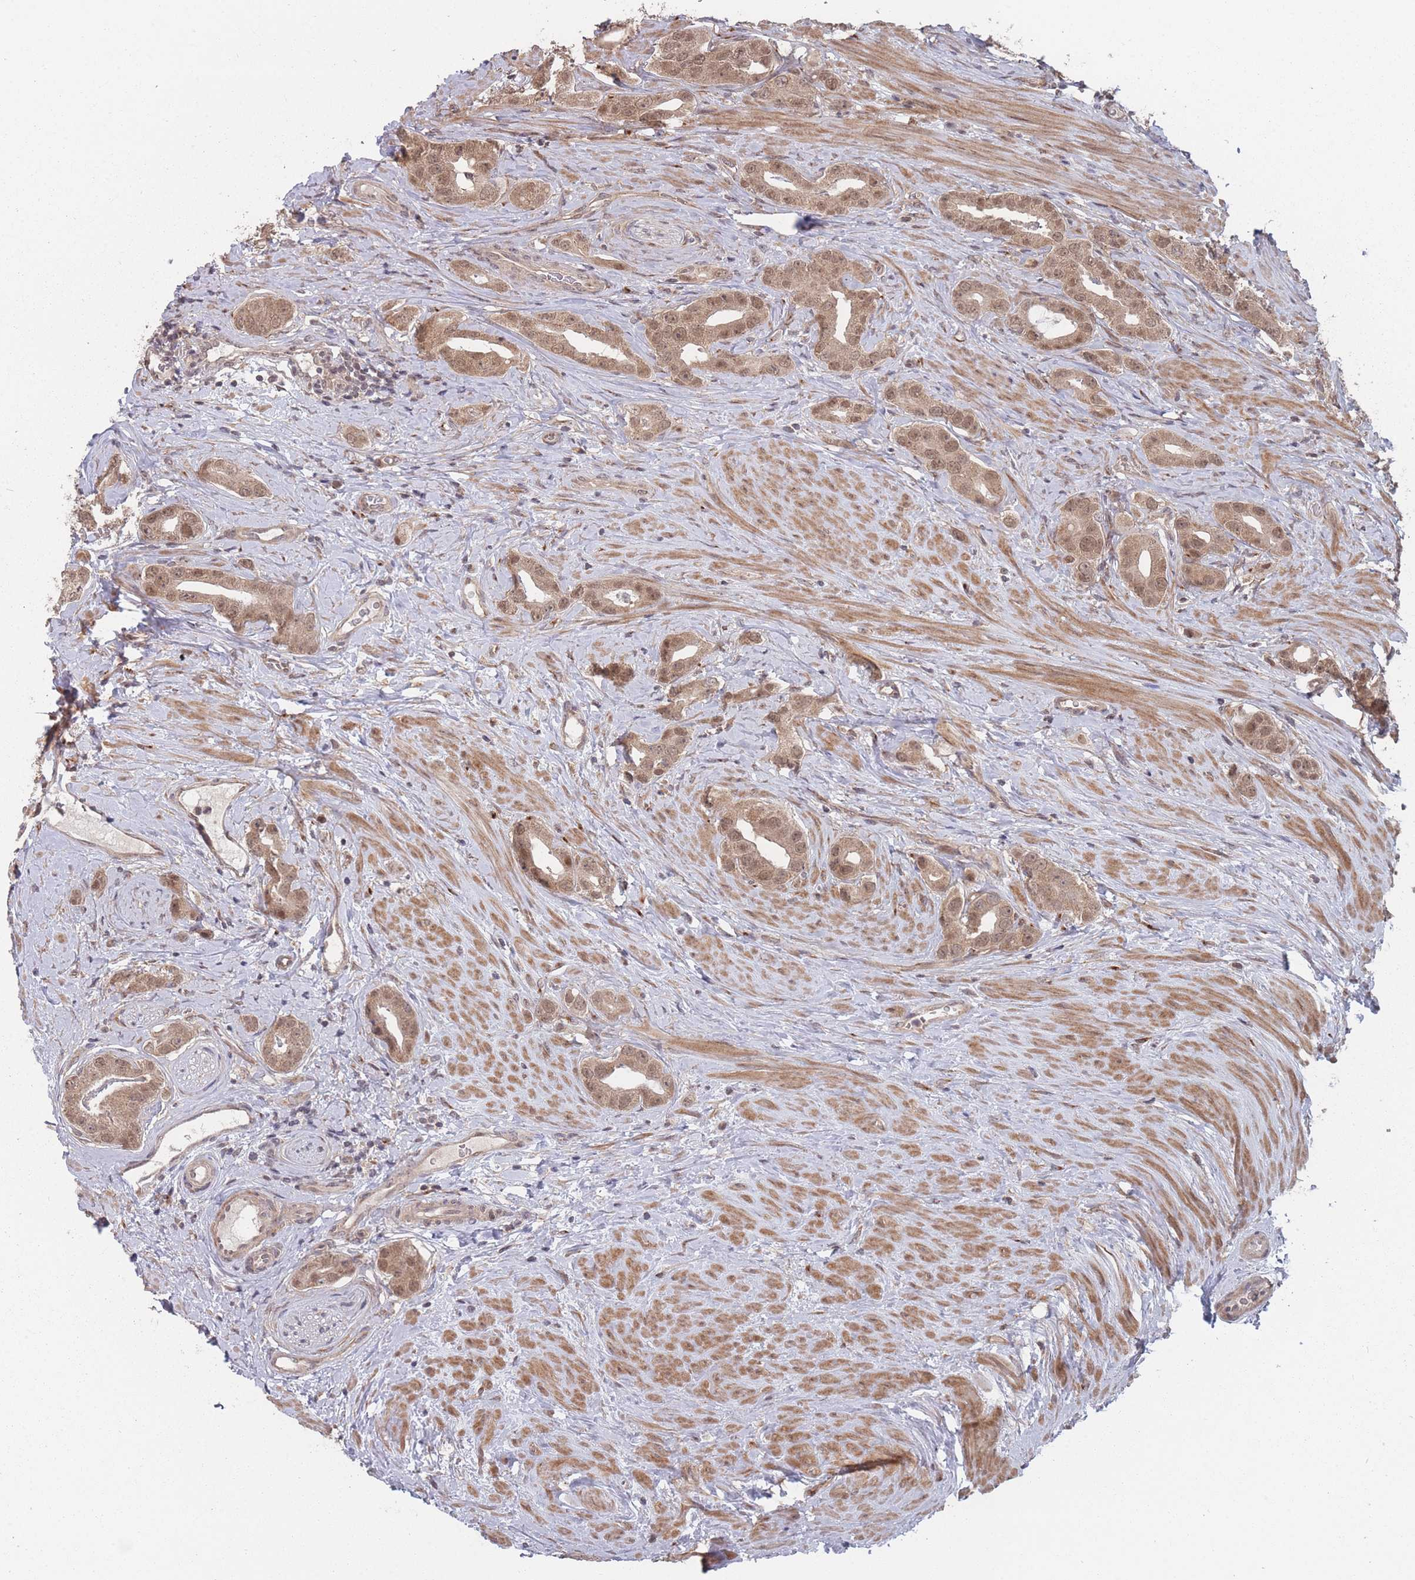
{"staining": {"intensity": "moderate", "quantity": ">75%", "location": "cytoplasmic/membranous,nuclear"}, "tissue": "prostate cancer", "cell_type": "Tumor cells", "image_type": "cancer", "snomed": [{"axis": "morphology", "description": "Adenocarcinoma, High grade"}, {"axis": "topography", "description": "Prostate"}], "caption": "Protein expression by IHC exhibits moderate cytoplasmic/membranous and nuclear staining in approximately >75% of tumor cells in prostate cancer.", "gene": "CNTRL", "patient": {"sex": "male", "age": 63}}